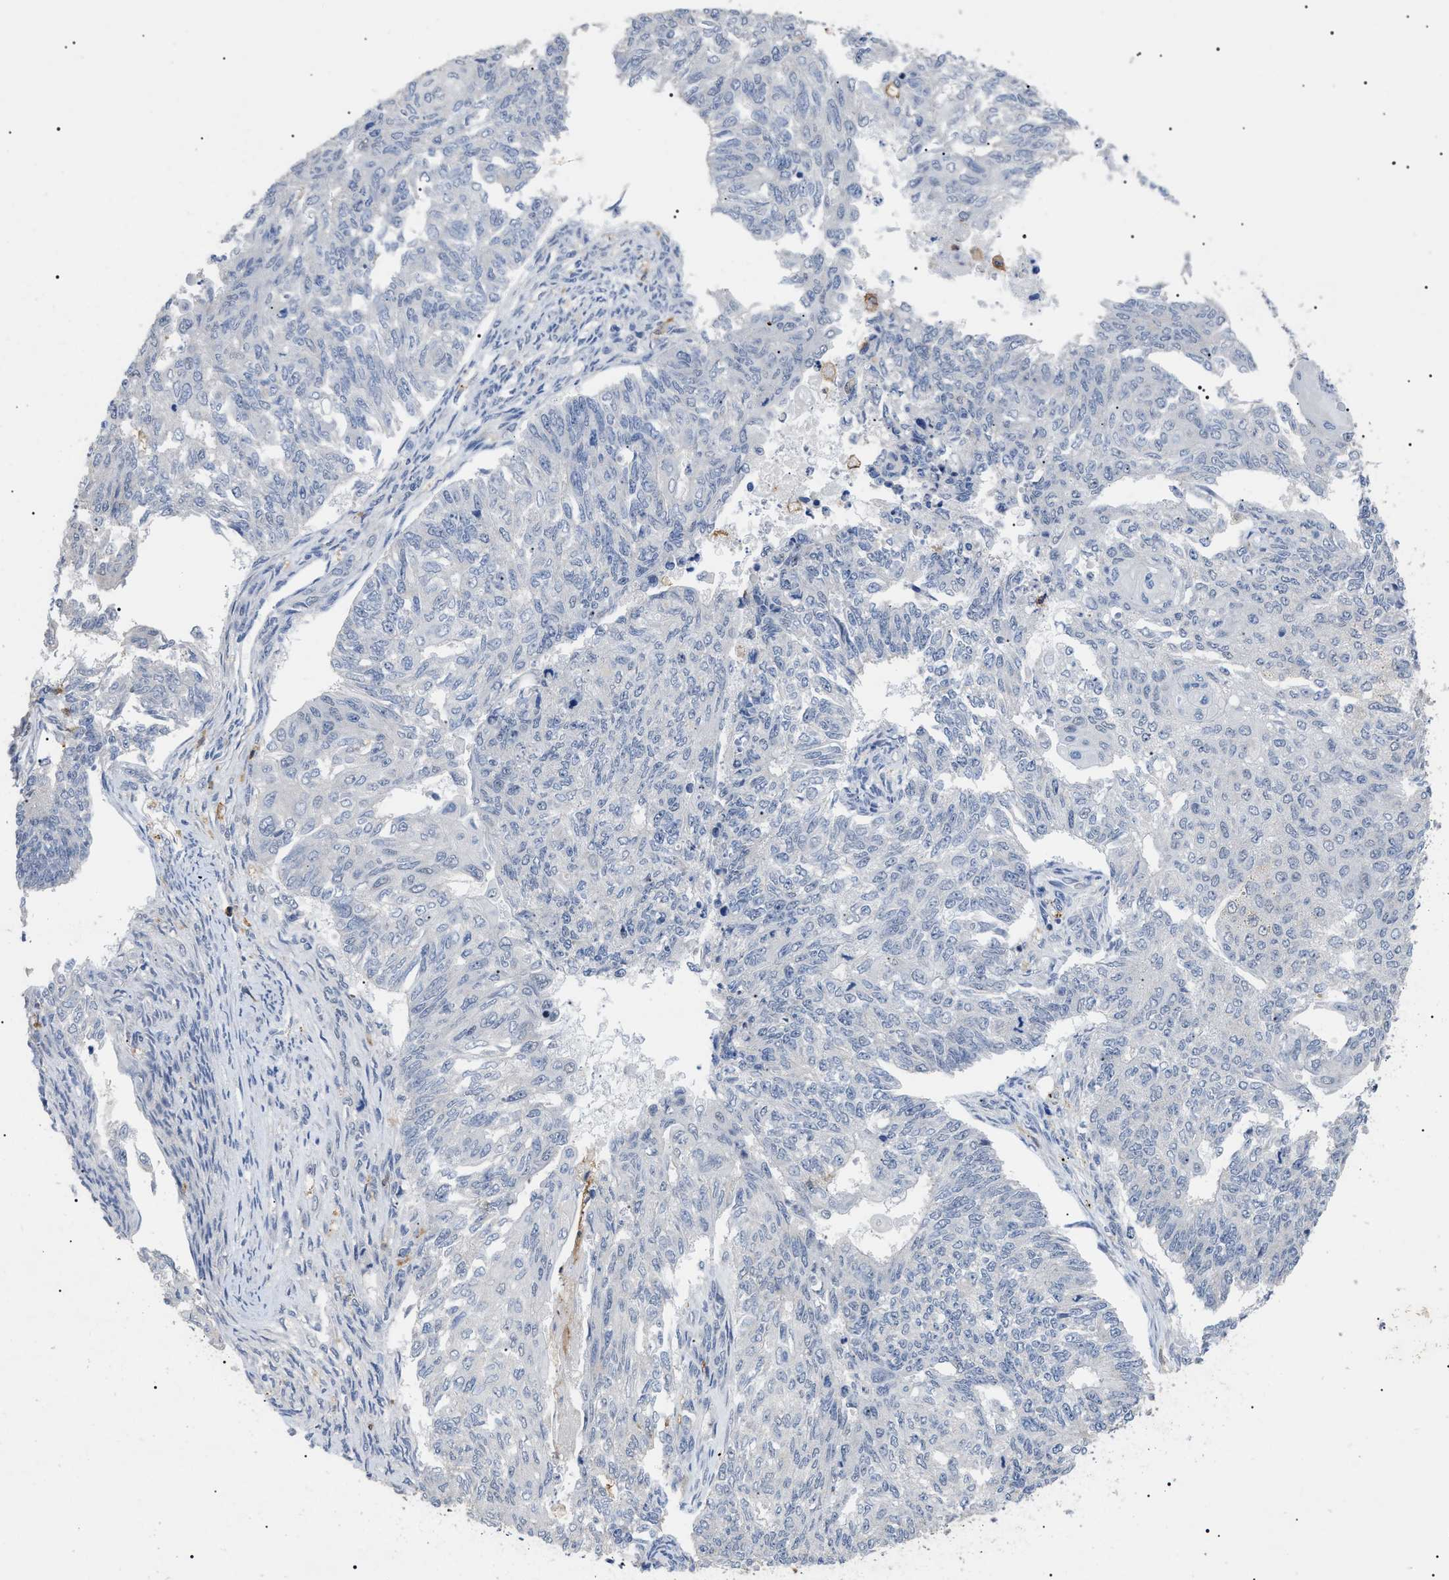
{"staining": {"intensity": "negative", "quantity": "none", "location": "none"}, "tissue": "endometrial cancer", "cell_type": "Tumor cells", "image_type": "cancer", "snomed": [{"axis": "morphology", "description": "Adenocarcinoma, NOS"}, {"axis": "topography", "description": "Endometrium"}], "caption": "Tumor cells are negative for brown protein staining in endometrial cancer. The staining is performed using DAB (3,3'-diaminobenzidine) brown chromogen with nuclei counter-stained in using hematoxylin.", "gene": "CD300A", "patient": {"sex": "female", "age": 32}}